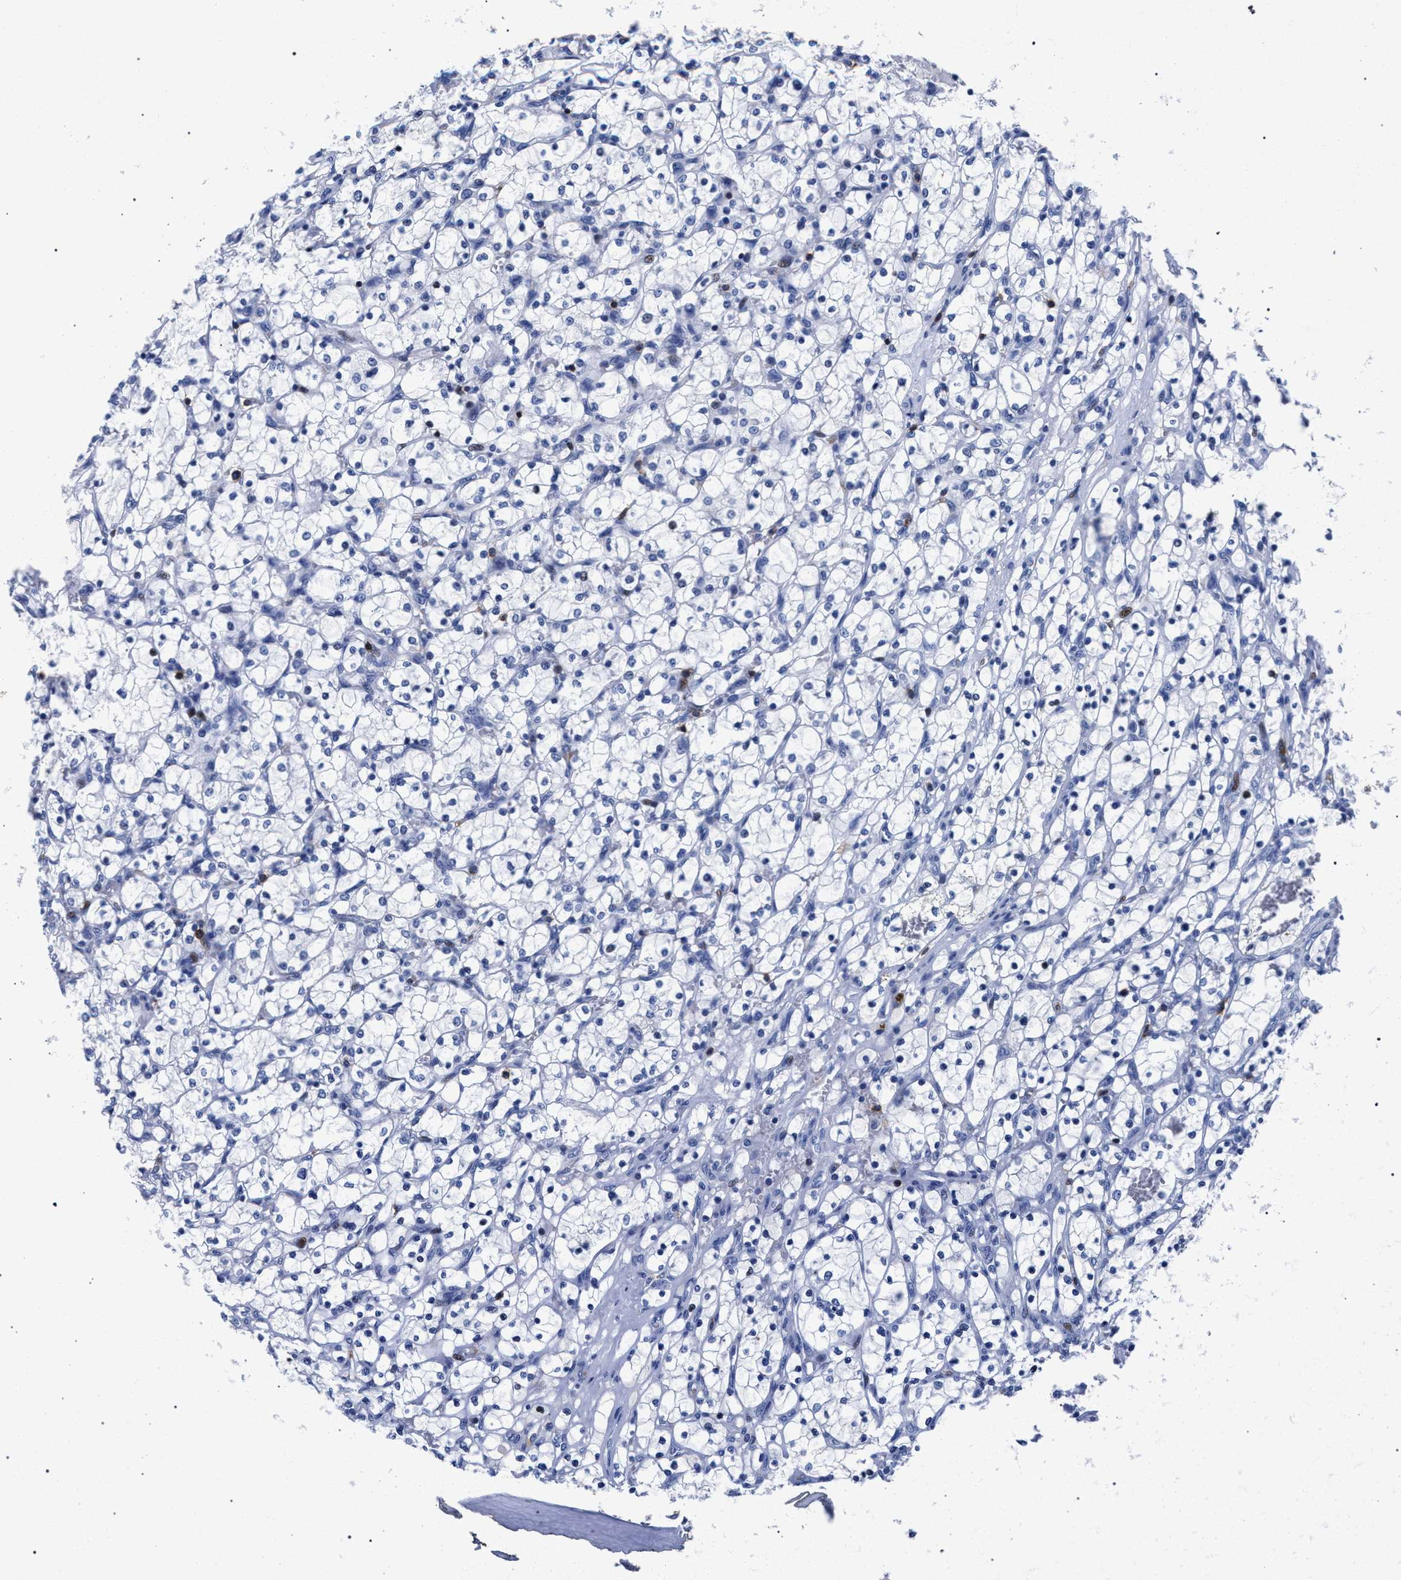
{"staining": {"intensity": "negative", "quantity": "none", "location": "none"}, "tissue": "renal cancer", "cell_type": "Tumor cells", "image_type": "cancer", "snomed": [{"axis": "morphology", "description": "Adenocarcinoma, NOS"}, {"axis": "topography", "description": "Kidney"}], "caption": "The micrograph displays no staining of tumor cells in renal cancer (adenocarcinoma).", "gene": "KLRK1", "patient": {"sex": "female", "age": 69}}